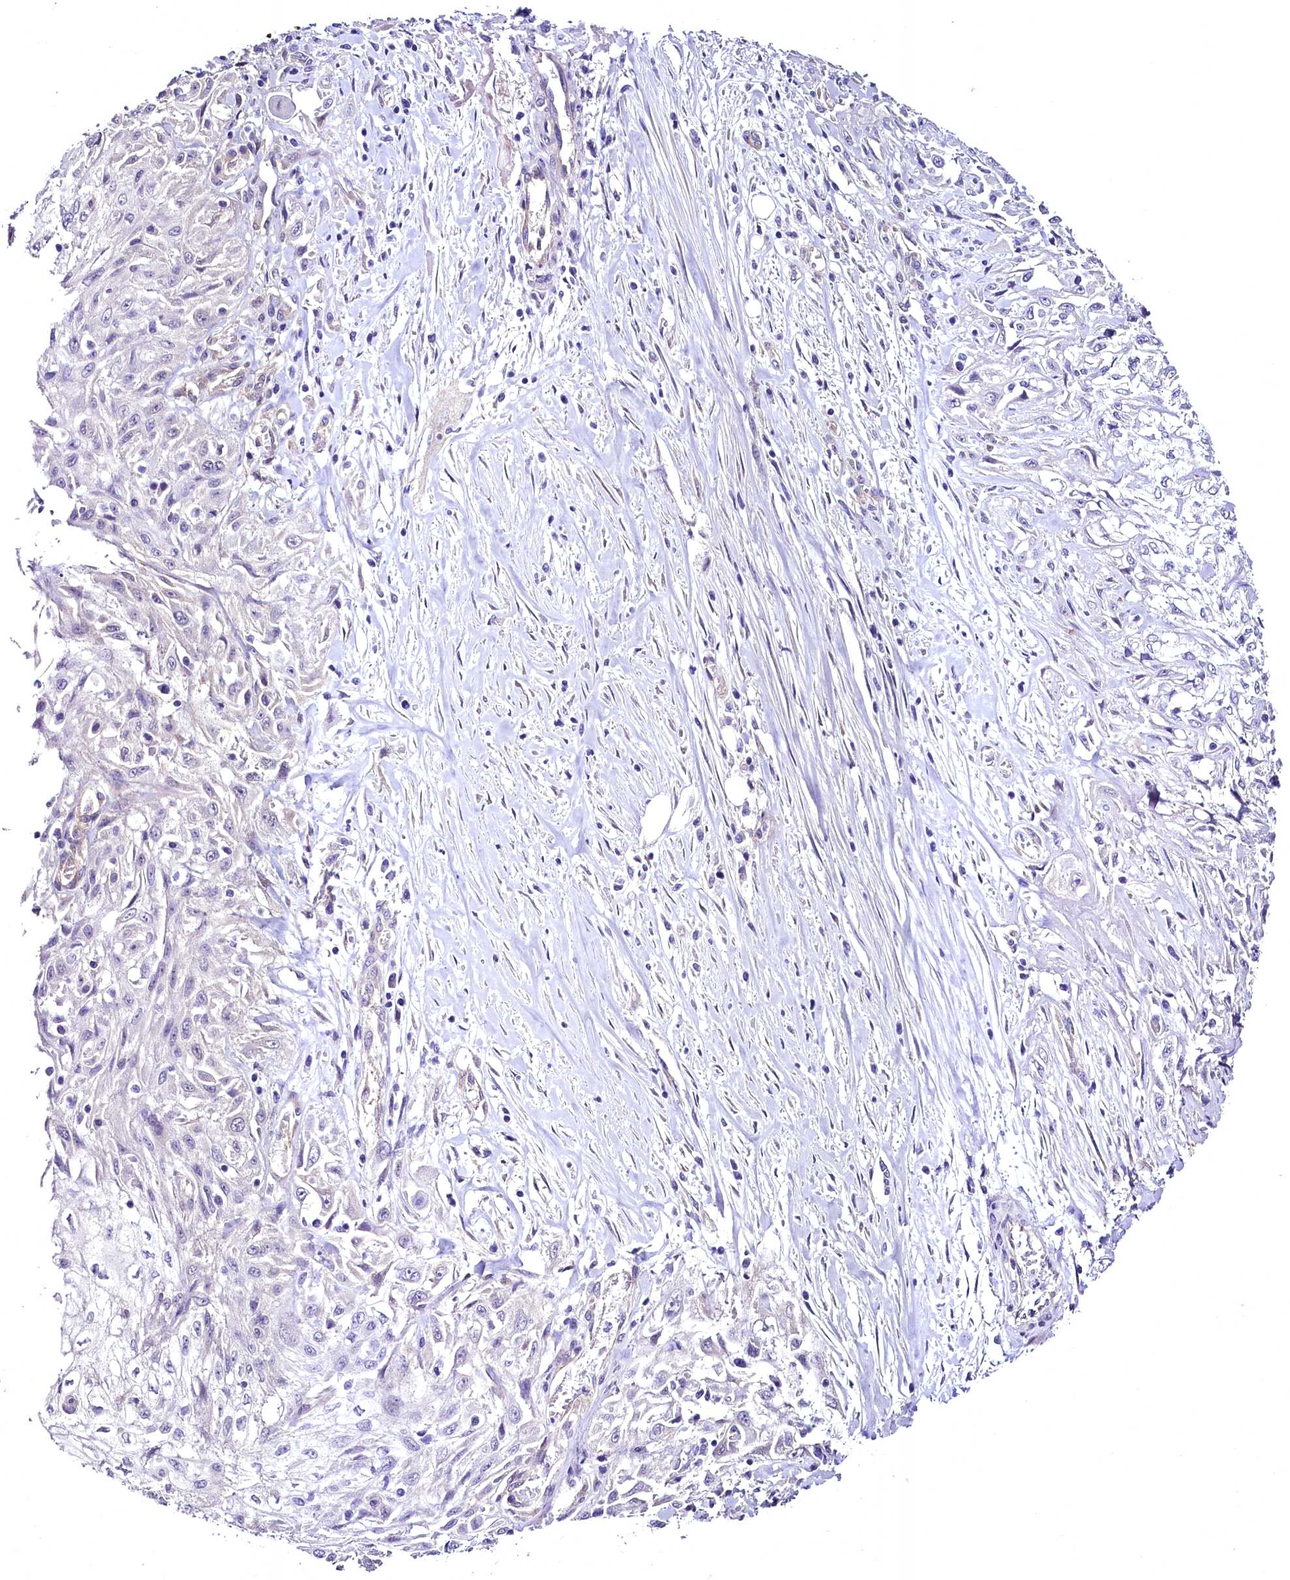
{"staining": {"intensity": "negative", "quantity": "none", "location": "none"}, "tissue": "skin cancer", "cell_type": "Tumor cells", "image_type": "cancer", "snomed": [{"axis": "morphology", "description": "Squamous cell carcinoma, NOS"}, {"axis": "morphology", "description": "Squamous cell carcinoma, metastatic, NOS"}, {"axis": "topography", "description": "Skin"}, {"axis": "topography", "description": "Lymph node"}], "caption": "Immunohistochemistry (IHC) image of skin cancer (metastatic squamous cell carcinoma) stained for a protein (brown), which displays no expression in tumor cells.", "gene": "STXBP1", "patient": {"sex": "male", "age": 75}}